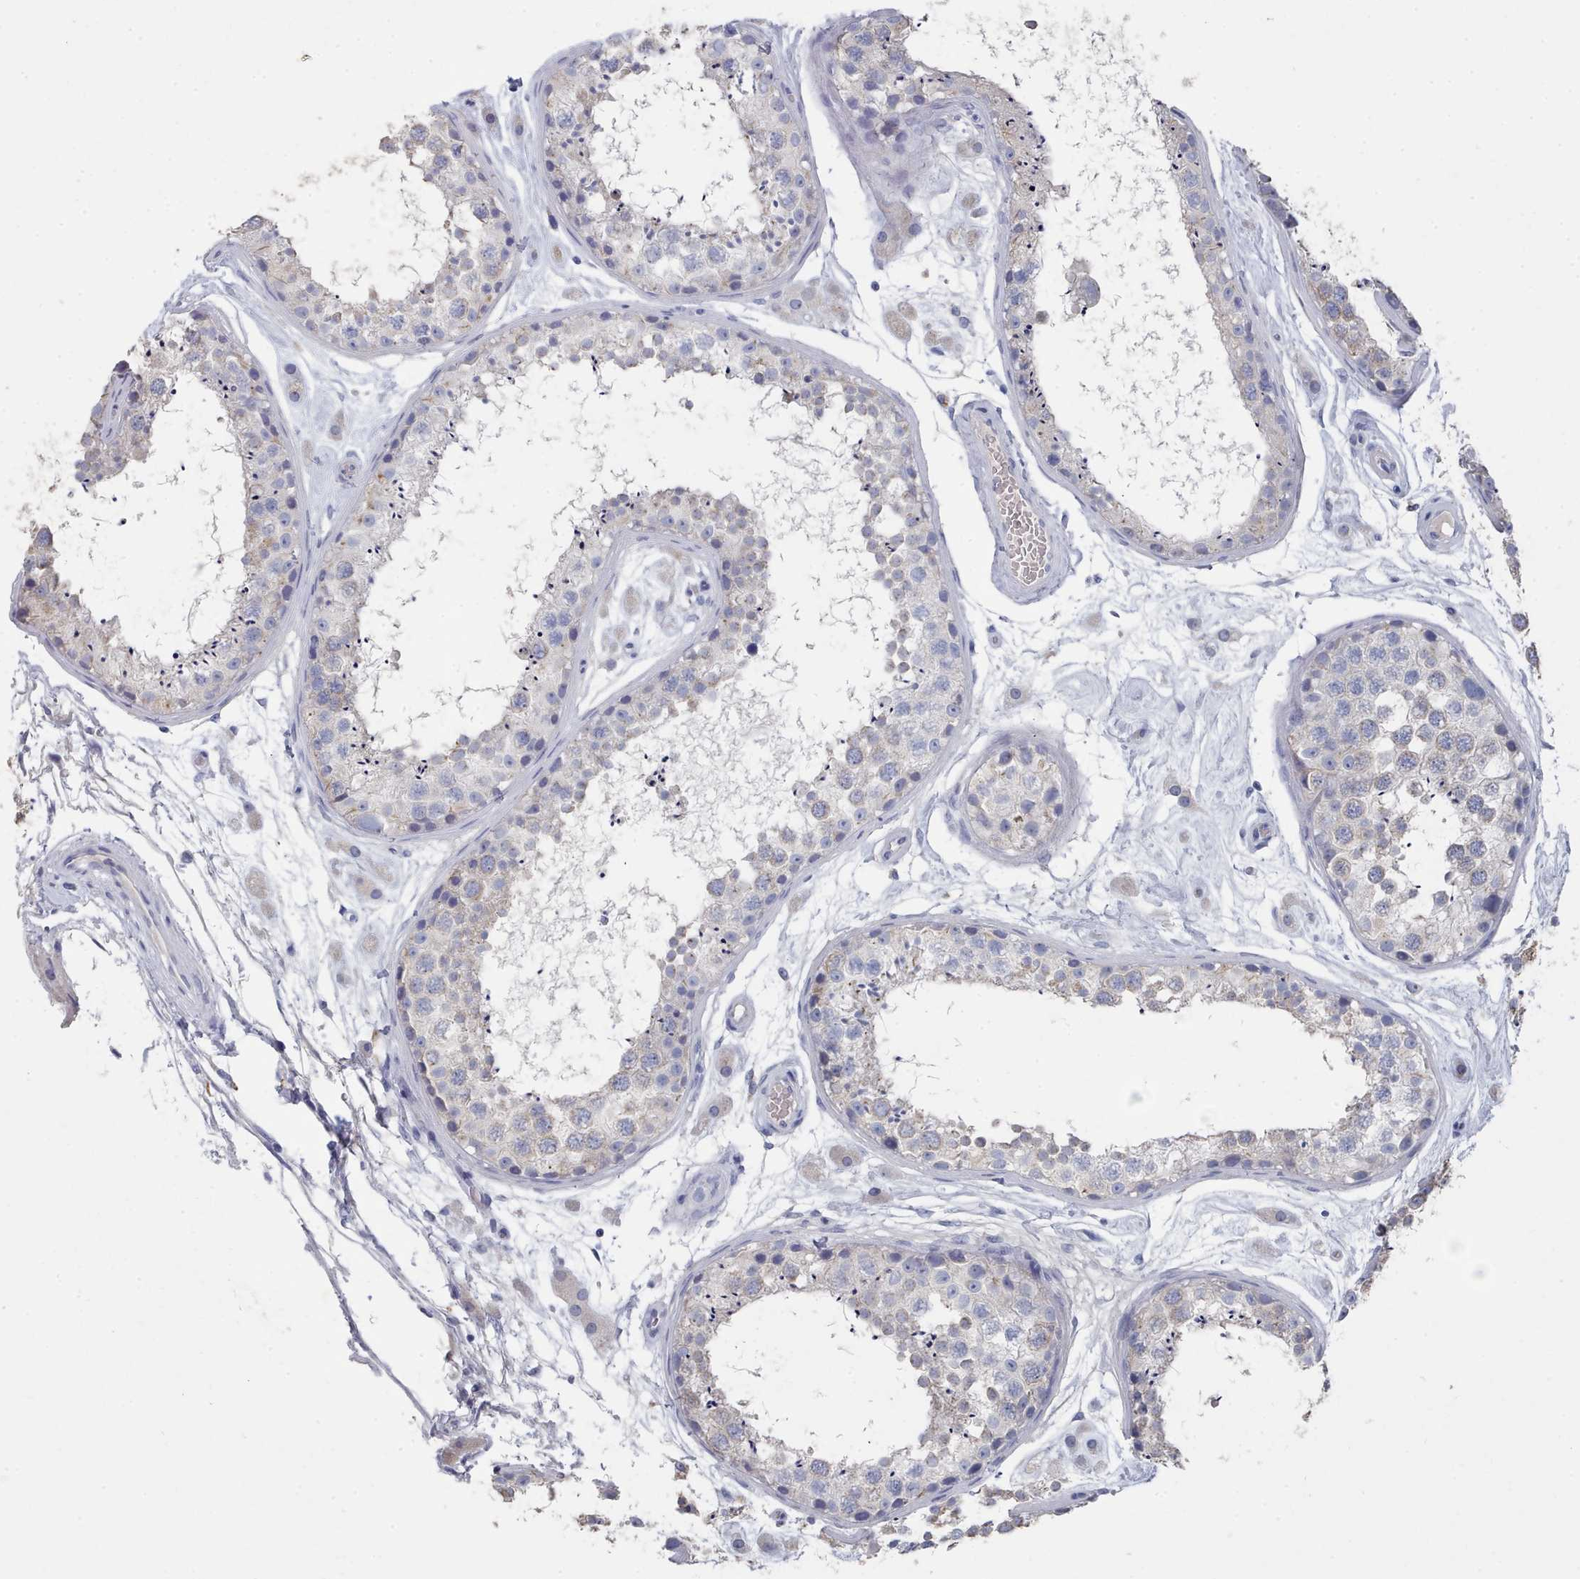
{"staining": {"intensity": "weak", "quantity": "<25%", "location": "cytoplasmic/membranous"}, "tissue": "testis", "cell_type": "Cells in seminiferous ducts", "image_type": "normal", "snomed": [{"axis": "morphology", "description": "Normal tissue, NOS"}, {"axis": "topography", "description": "Testis"}], "caption": "High power microscopy photomicrograph of an IHC photomicrograph of benign testis, revealing no significant expression in cells in seminiferous ducts. The staining was performed using DAB (3,3'-diaminobenzidine) to visualize the protein expression in brown, while the nuclei were stained in blue with hematoxylin (Magnification: 20x).", "gene": "ACAD11", "patient": {"sex": "male", "age": 25}}